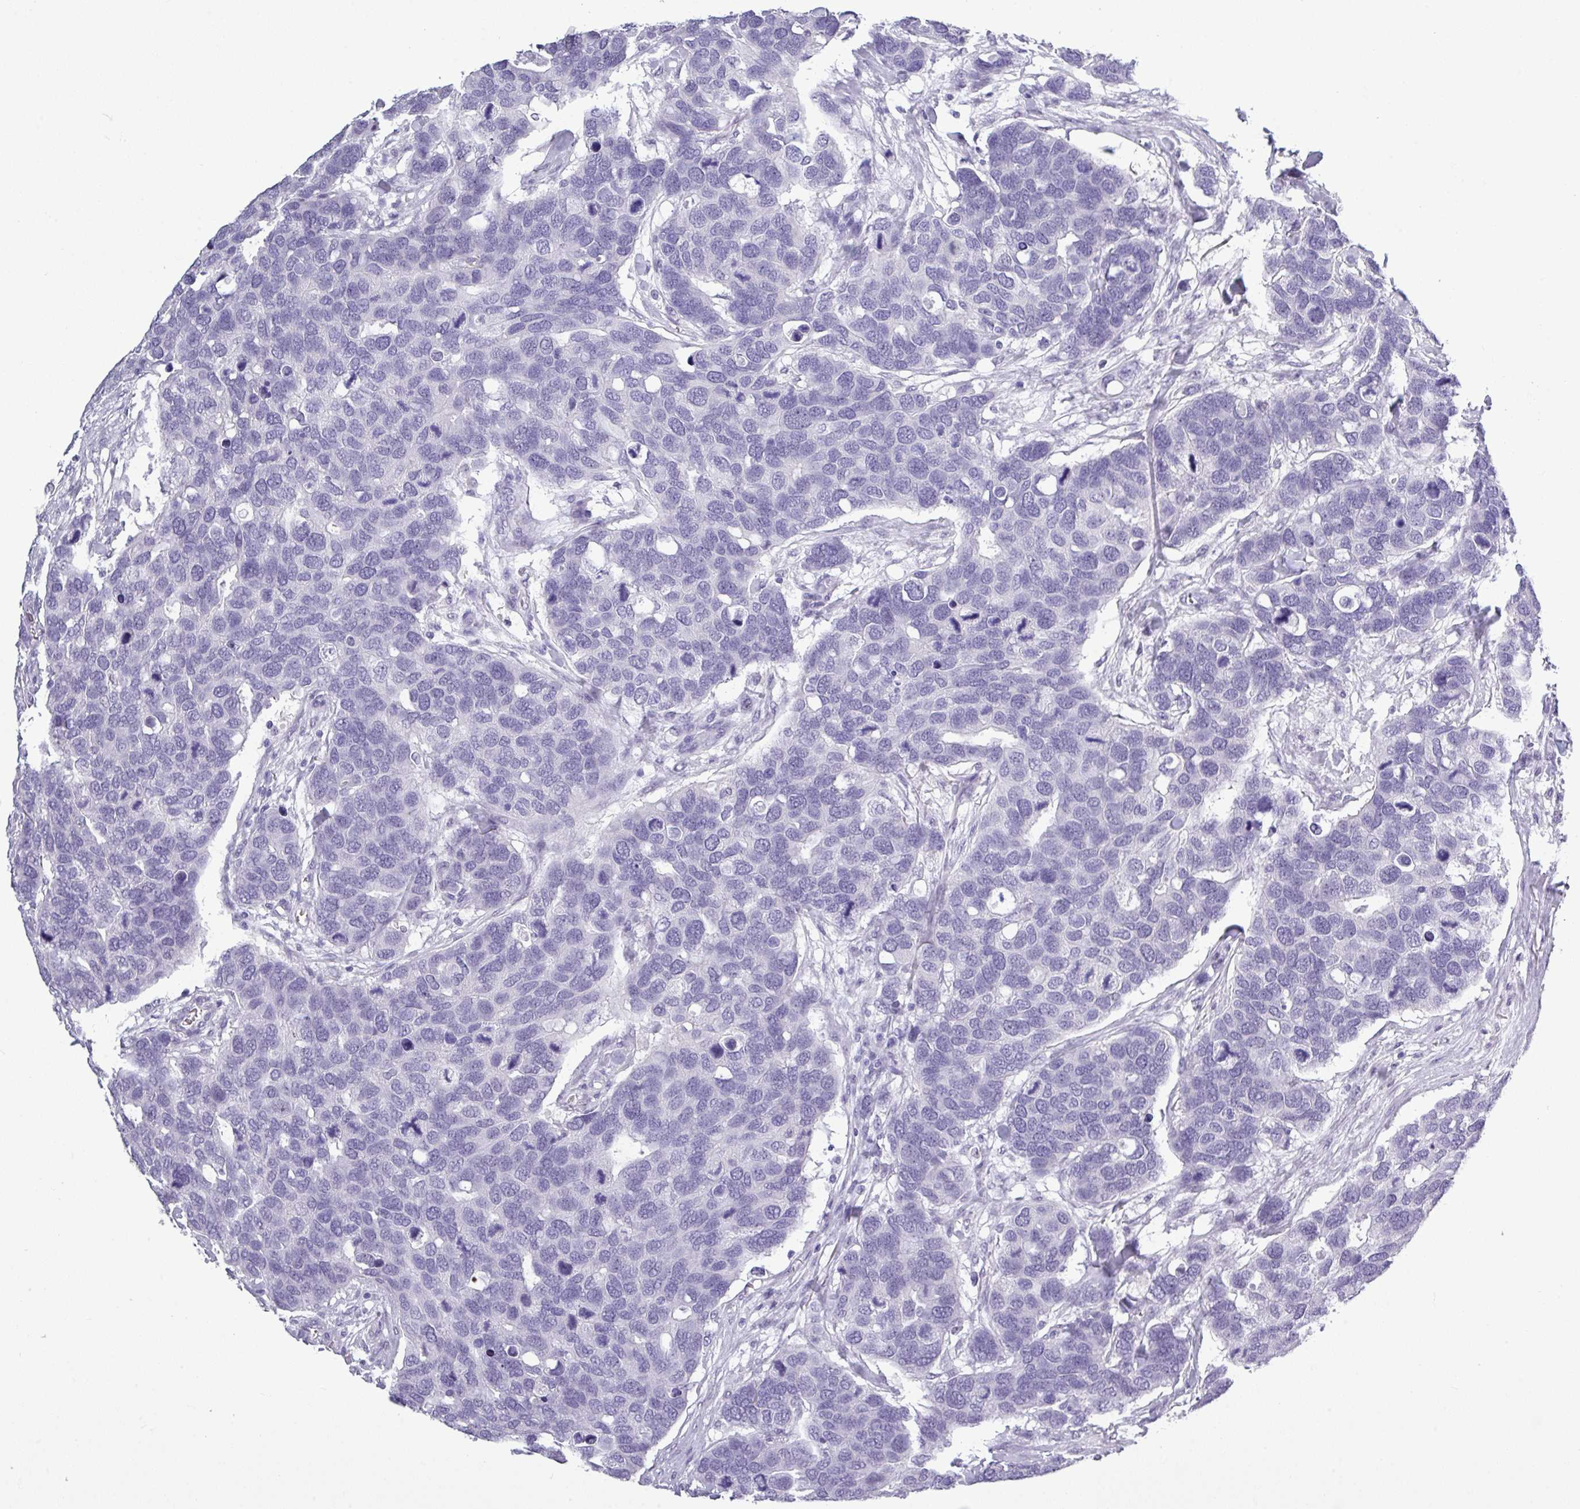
{"staining": {"intensity": "negative", "quantity": "none", "location": "none"}, "tissue": "breast cancer", "cell_type": "Tumor cells", "image_type": "cancer", "snomed": [{"axis": "morphology", "description": "Duct carcinoma"}, {"axis": "topography", "description": "Breast"}], "caption": "IHC of breast intraductal carcinoma demonstrates no staining in tumor cells.", "gene": "SRGAP1", "patient": {"sex": "female", "age": 83}}